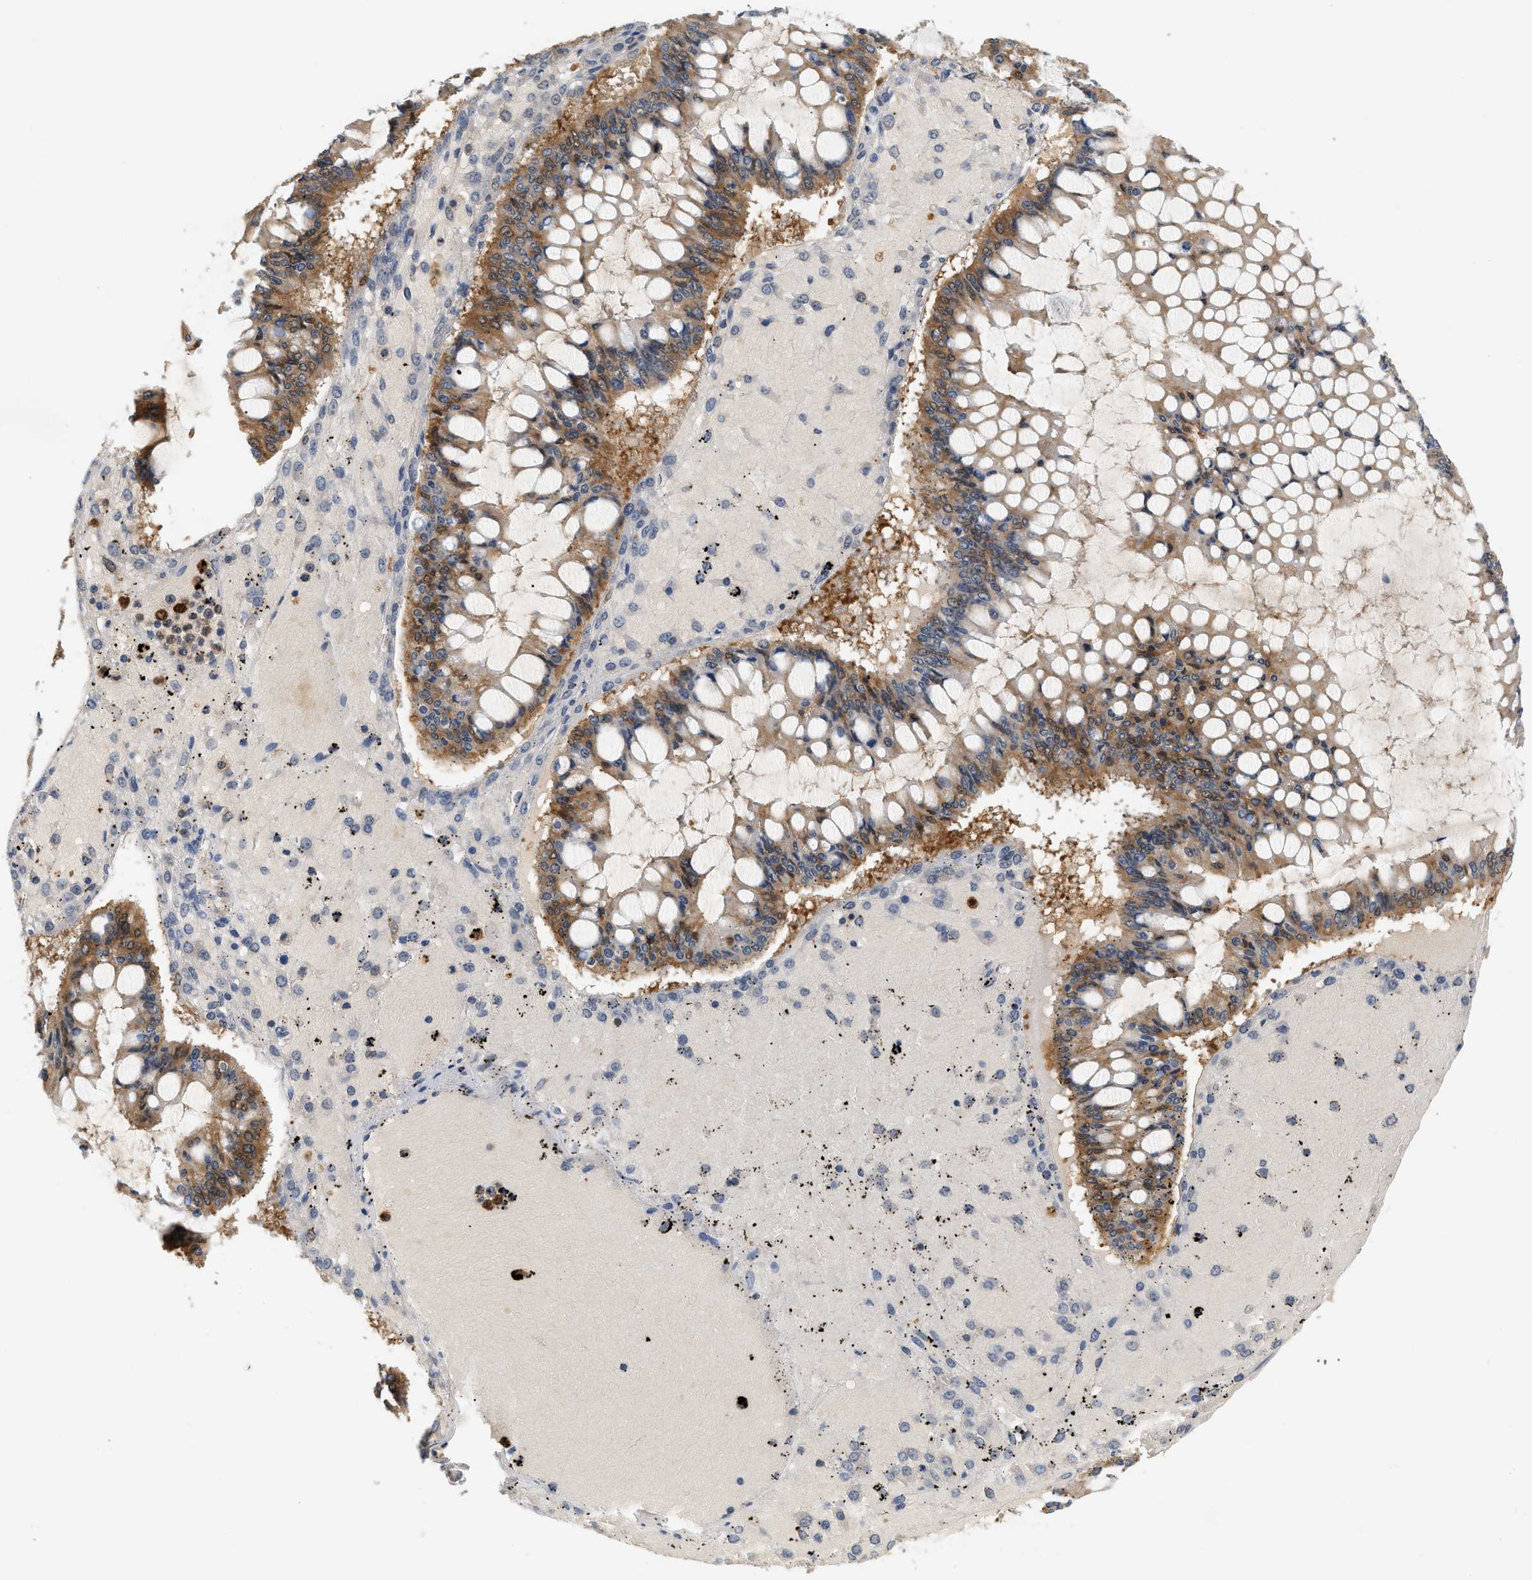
{"staining": {"intensity": "moderate", "quantity": ">75%", "location": "cytoplasmic/membranous"}, "tissue": "ovarian cancer", "cell_type": "Tumor cells", "image_type": "cancer", "snomed": [{"axis": "morphology", "description": "Cystadenocarcinoma, mucinous, NOS"}, {"axis": "topography", "description": "Ovary"}], "caption": "Ovarian cancer tissue exhibits moderate cytoplasmic/membranous expression in approximately >75% of tumor cells, visualized by immunohistochemistry. (DAB (3,3'-diaminobenzidine) = brown stain, brightfield microscopy at high magnification).", "gene": "PYCARD", "patient": {"sex": "female", "age": 73}}